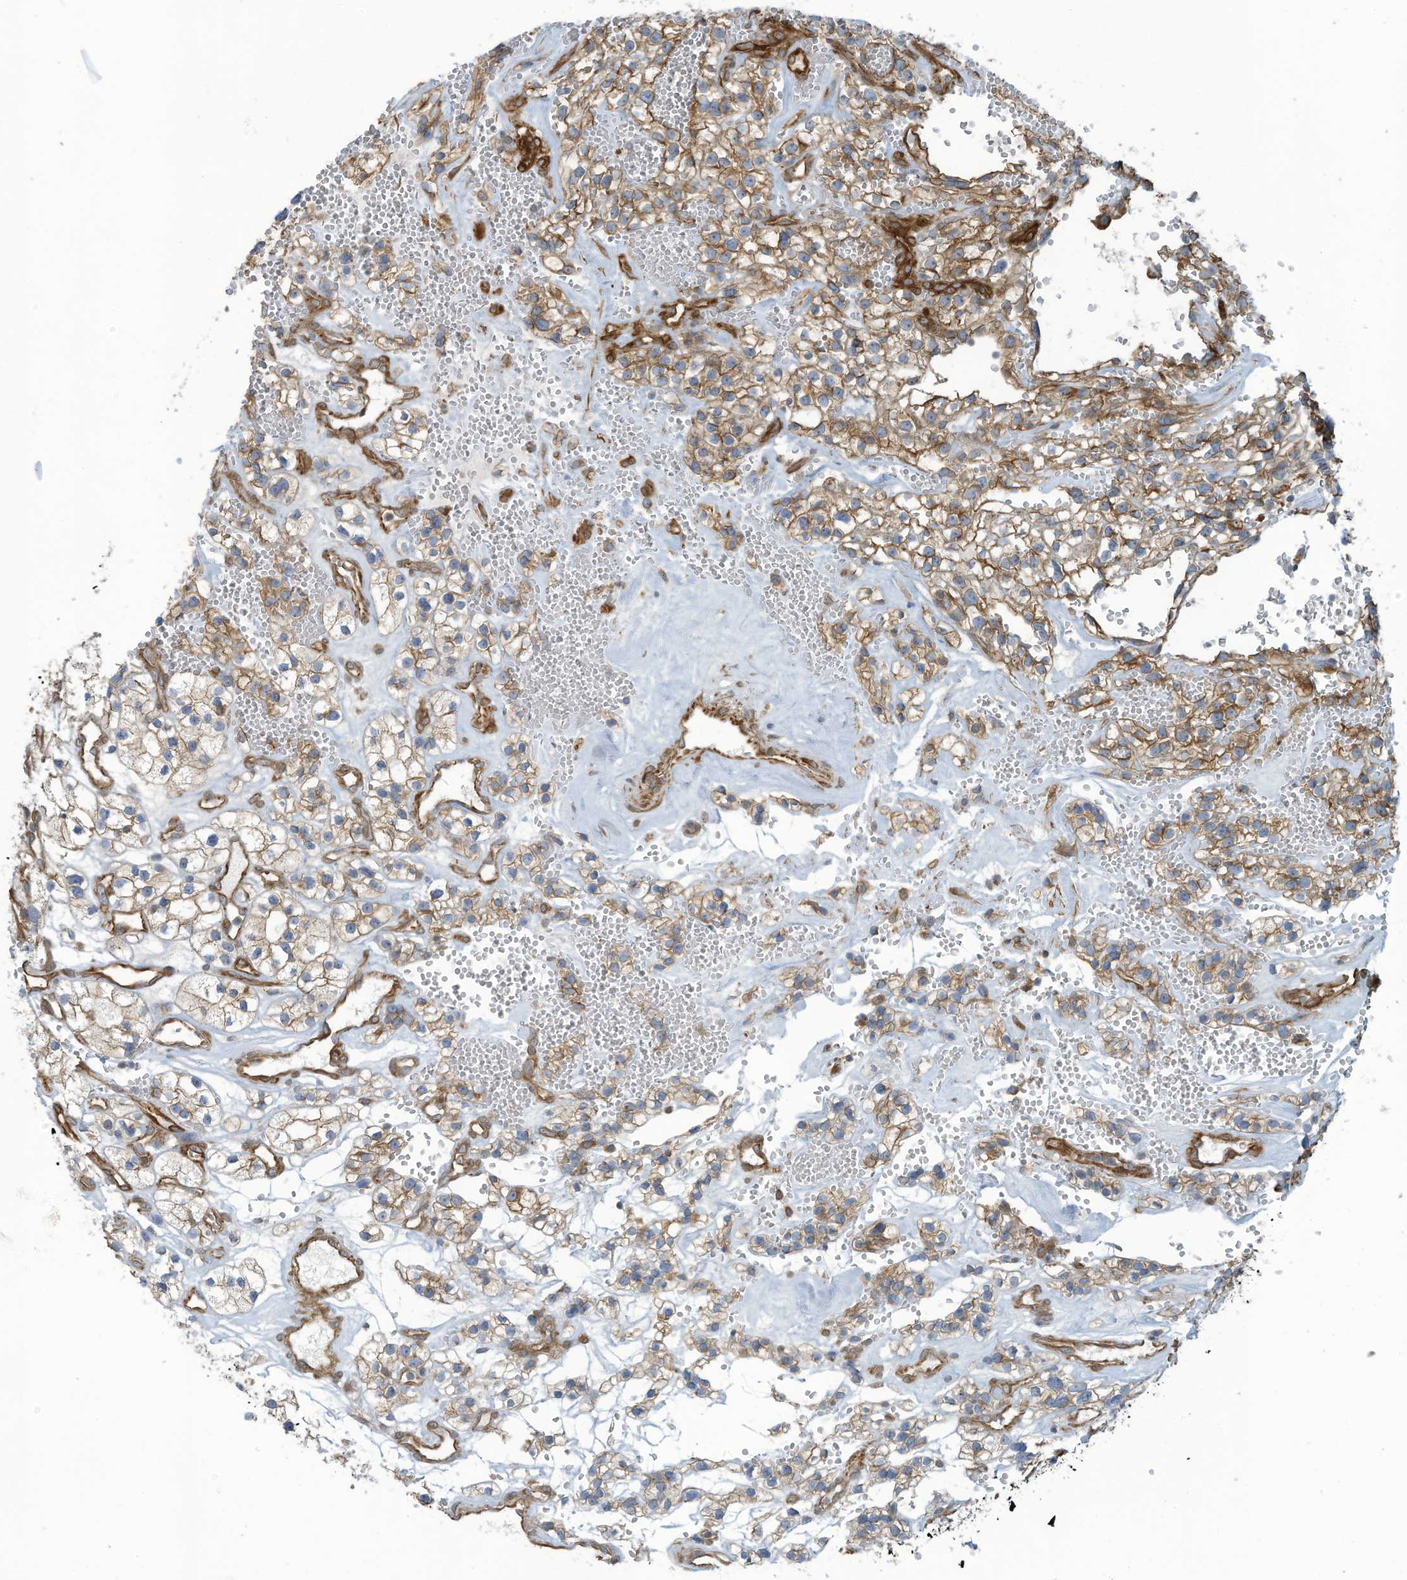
{"staining": {"intensity": "moderate", "quantity": "25%-75%", "location": "cytoplasmic/membranous"}, "tissue": "renal cancer", "cell_type": "Tumor cells", "image_type": "cancer", "snomed": [{"axis": "morphology", "description": "Adenocarcinoma, NOS"}, {"axis": "topography", "description": "Kidney"}], "caption": "Immunohistochemistry (IHC) staining of renal cancer (adenocarcinoma), which reveals medium levels of moderate cytoplasmic/membranous staining in about 25%-75% of tumor cells indicating moderate cytoplasmic/membranous protein expression. The staining was performed using DAB (brown) for protein detection and nuclei were counterstained in hematoxylin (blue).", "gene": "SLC9A2", "patient": {"sex": "female", "age": 57}}